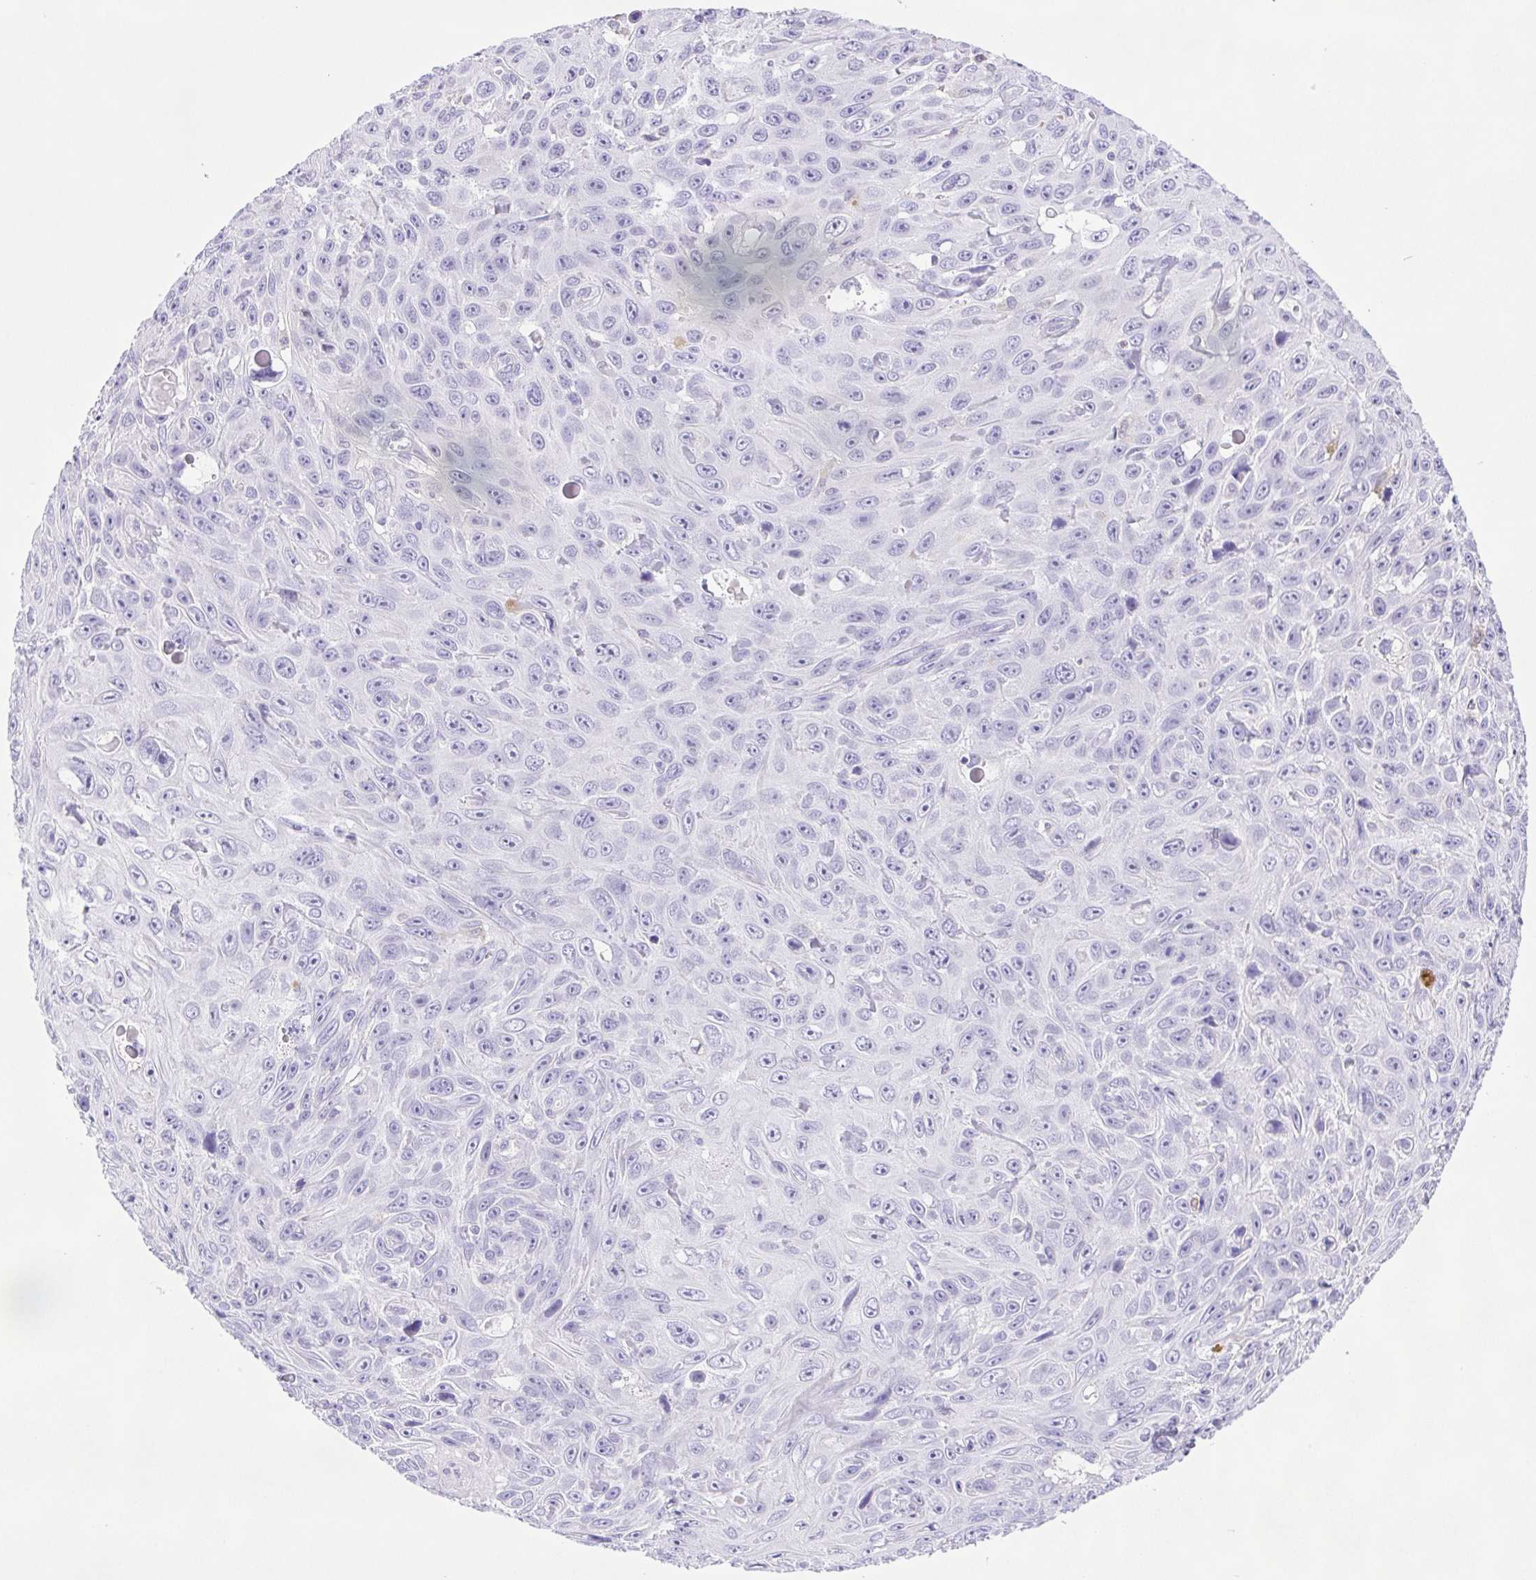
{"staining": {"intensity": "negative", "quantity": "none", "location": "none"}, "tissue": "skin cancer", "cell_type": "Tumor cells", "image_type": "cancer", "snomed": [{"axis": "morphology", "description": "Squamous cell carcinoma, NOS"}, {"axis": "topography", "description": "Skin"}], "caption": "A high-resolution photomicrograph shows IHC staining of skin squamous cell carcinoma, which reveals no significant expression in tumor cells. (Immunohistochemistry (ihc), brightfield microscopy, high magnification).", "gene": "SYNPR", "patient": {"sex": "male", "age": 82}}